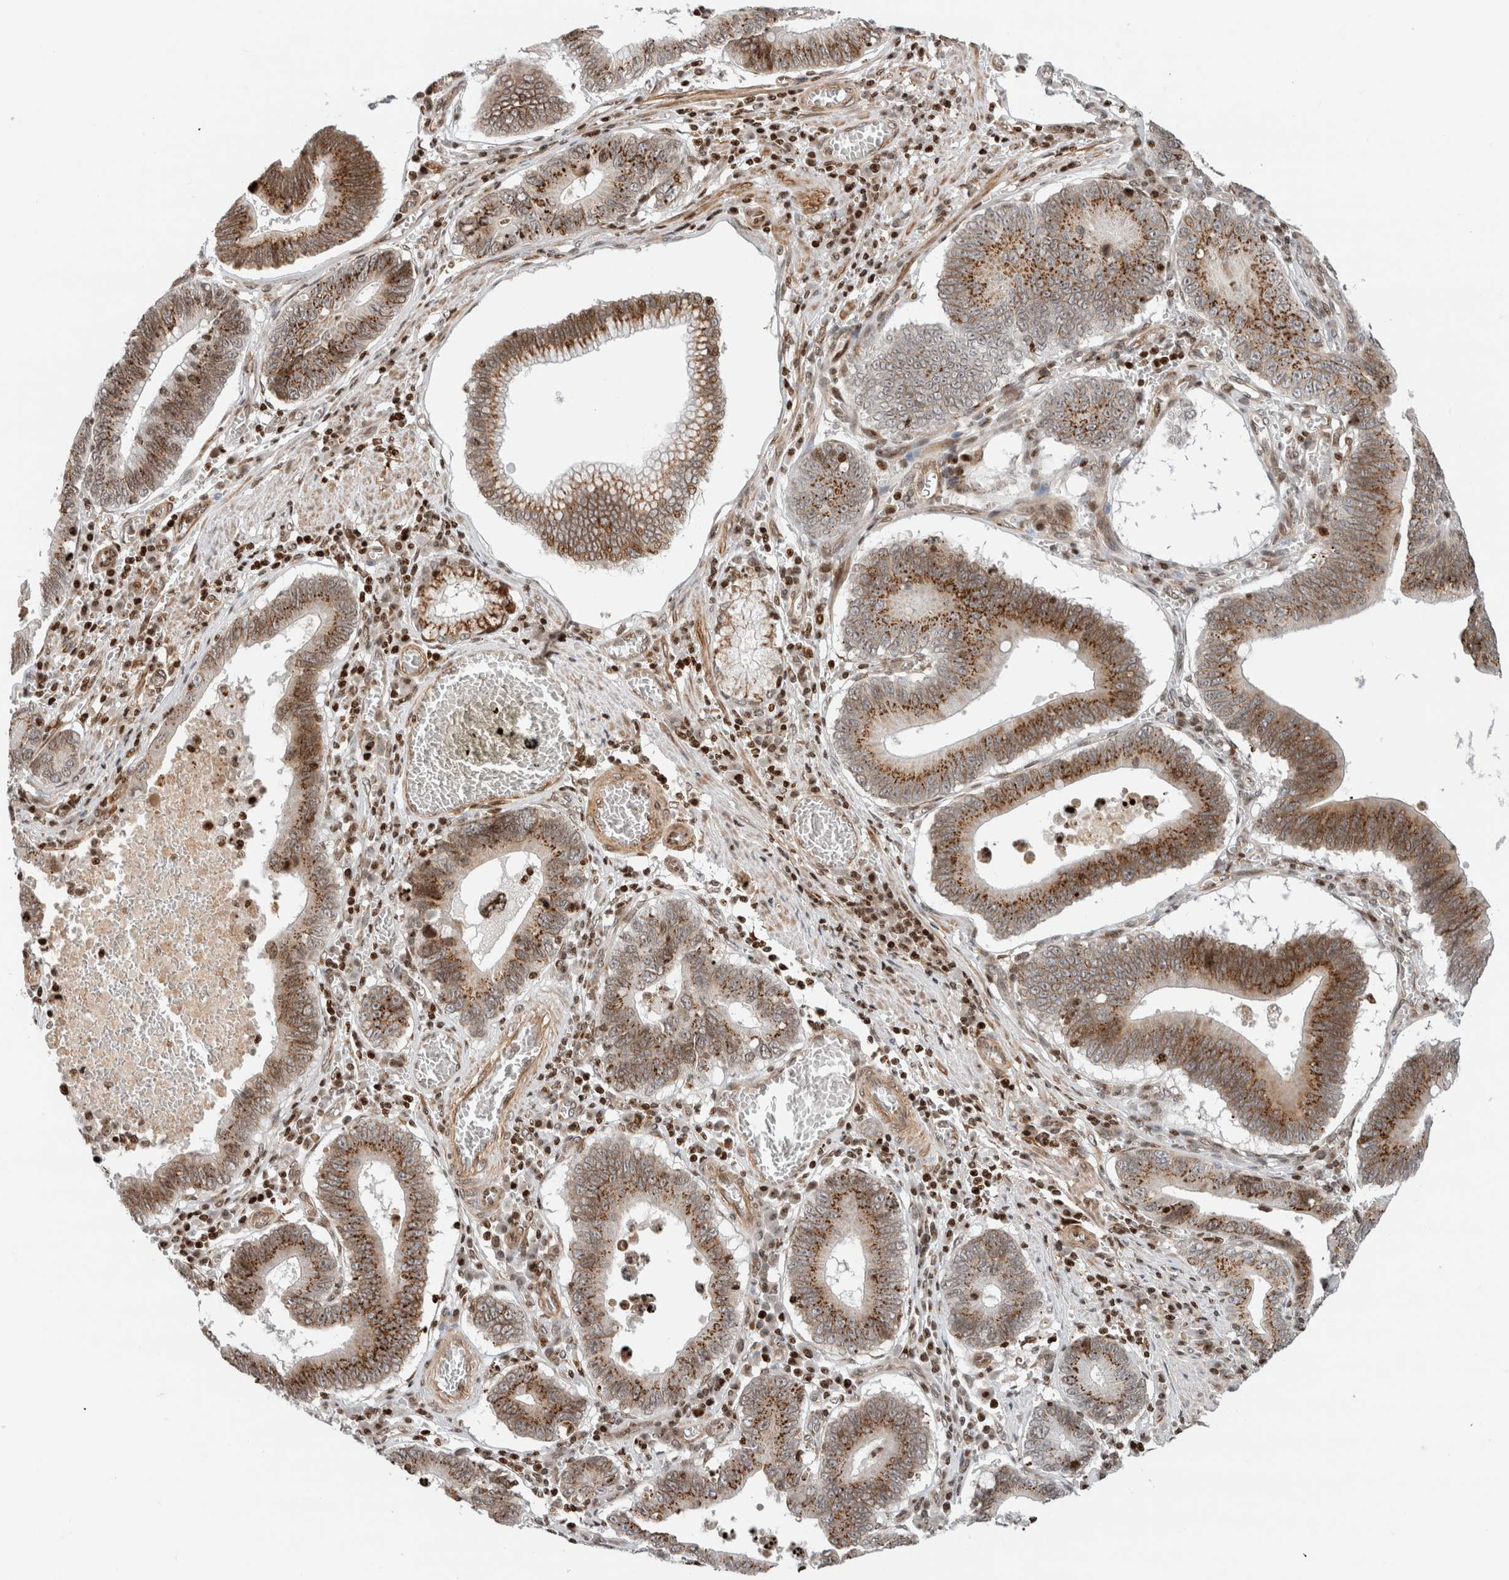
{"staining": {"intensity": "moderate", "quantity": ">75%", "location": "cytoplasmic/membranous"}, "tissue": "stomach cancer", "cell_type": "Tumor cells", "image_type": "cancer", "snomed": [{"axis": "morphology", "description": "Adenocarcinoma, NOS"}, {"axis": "topography", "description": "Stomach"}, {"axis": "topography", "description": "Gastric cardia"}], "caption": "A brown stain labels moderate cytoplasmic/membranous positivity of a protein in stomach adenocarcinoma tumor cells.", "gene": "GINS4", "patient": {"sex": "male", "age": 59}}